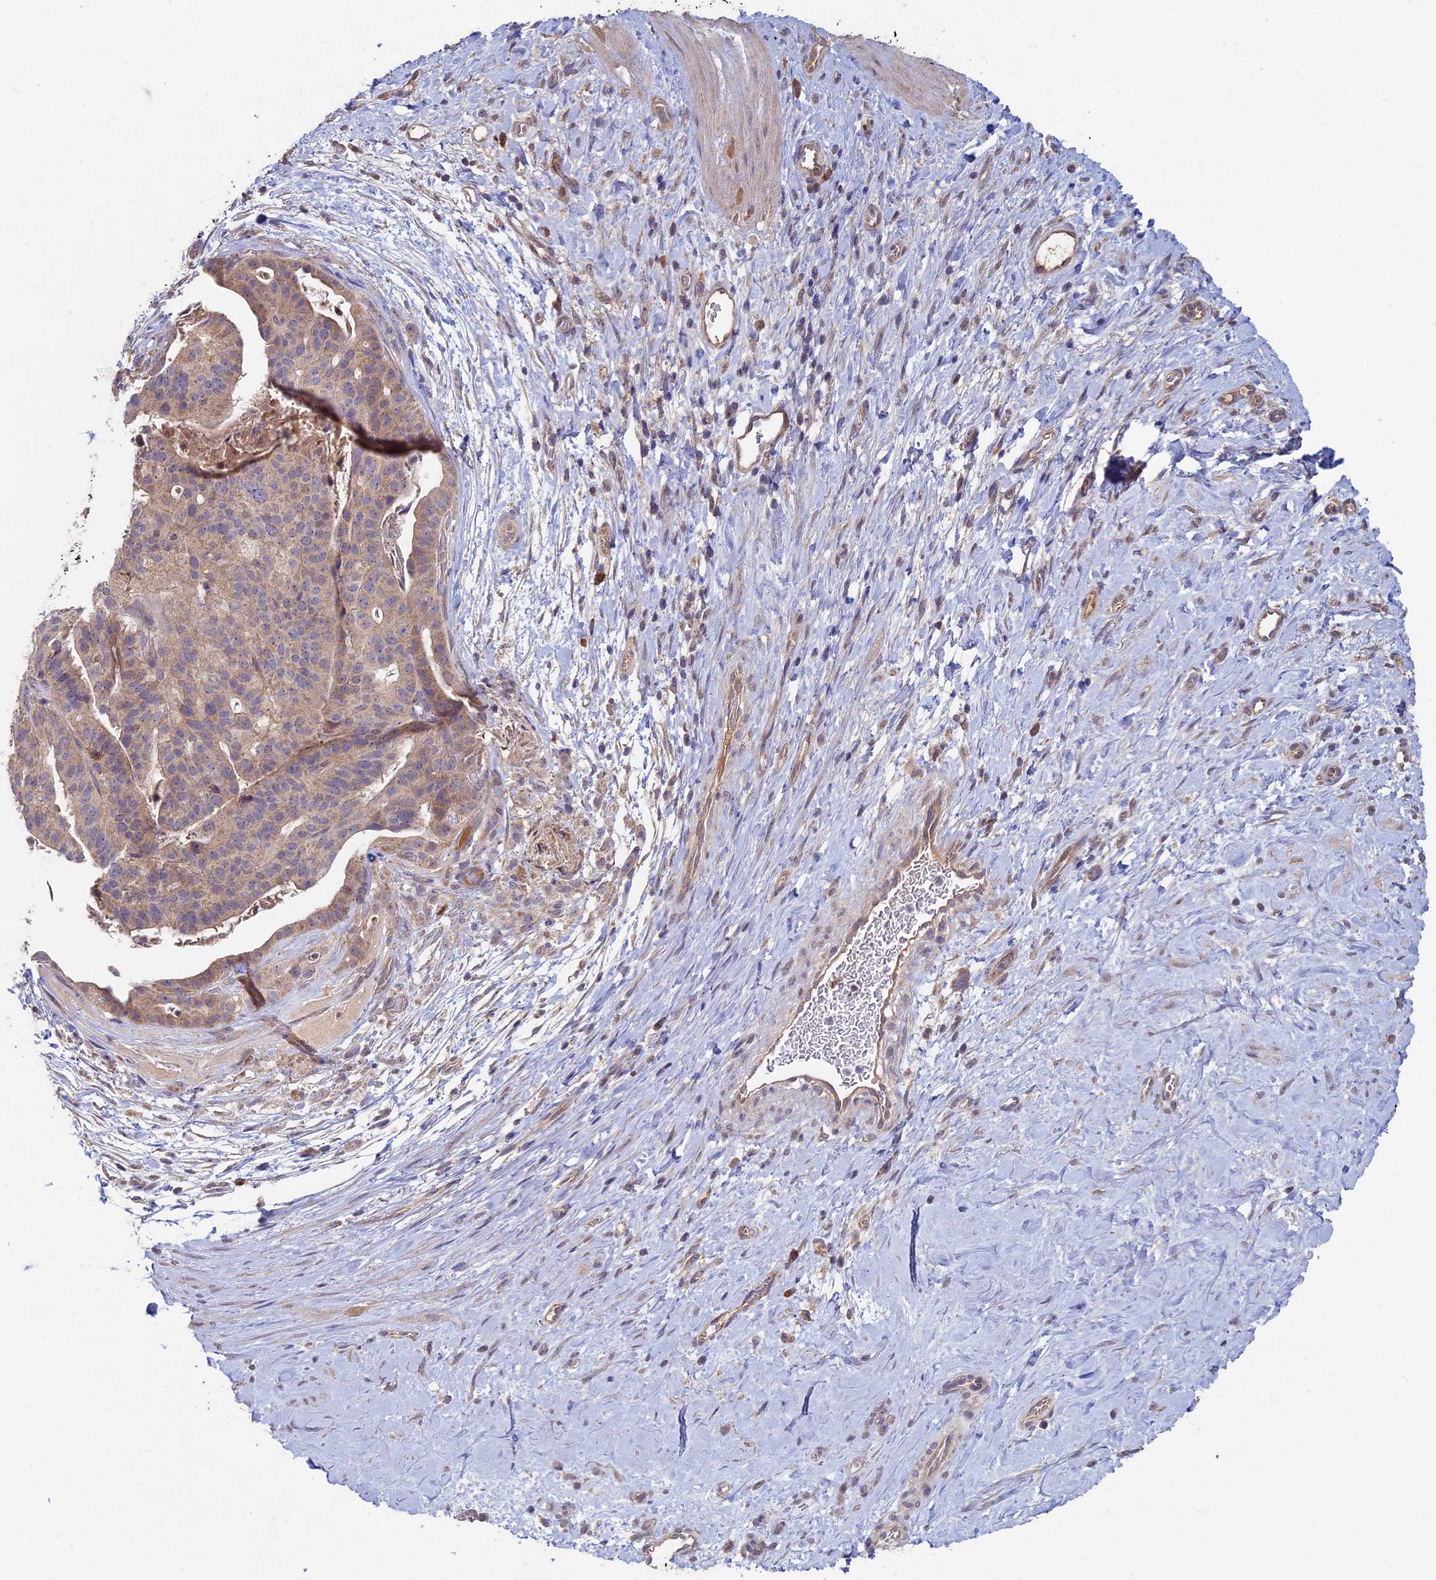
{"staining": {"intensity": "weak", "quantity": ">75%", "location": "cytoplasmic/membranous"}, "tissue": "stomach cancer", "cell_type": "Tumor cells", "image_type": "cancer", "snomed": [{"axis": "morphology", "description": "Adenocarcinoma, NOS"}, {"axis": "topography", "description": "Stomach"}], "caption": "DAB (3,3'-diaminobenzidine) immunohistochemical staining of stomach cancer exhibits weak cytoplasmic/membranous protein expression in about >75% of tumor cells.", "gene": "RCCD1", "patient": {"sex": "male", "age": 48}}